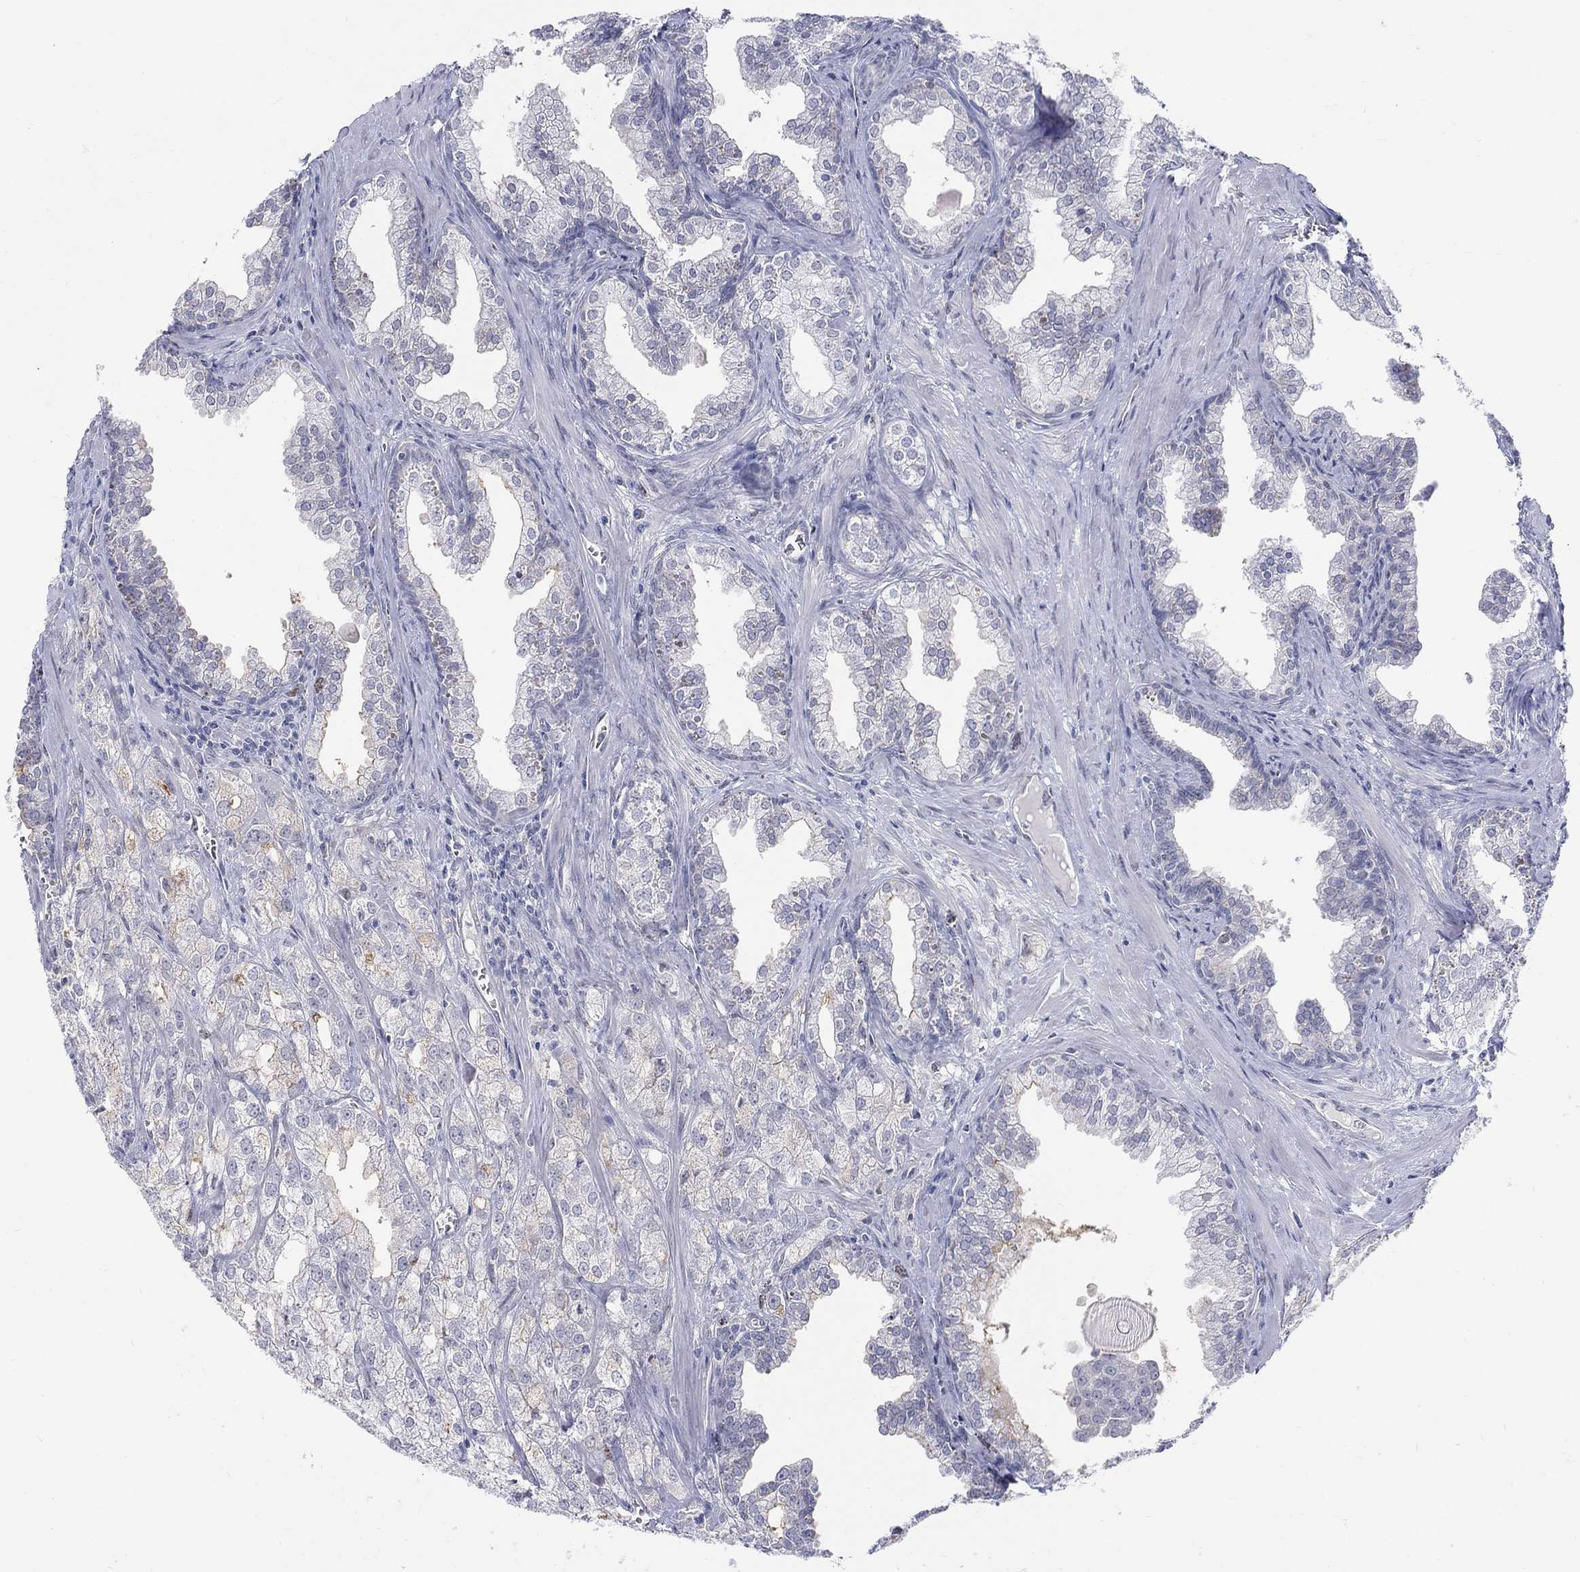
{"staining": {"intensity": "moderate", "quantity": "<25%", "location": "cytoplasmic/membranous"}, "tissue": "prostate cancer", "cell_type": "Tumor cells", "image_type": "cancer", "snomed": [{"axis": "morphology", "description": "Adenocarcinoma, NOS"}, {"axis": "topography", "description": "Prostate"}], "caption": "An image of human adenocarcinoma (prostate) stained for a protein exhibits moderate cytoplasmic/membranous brown staining in tumor cells.", "gene": "EGFLAM", "patient": {"sex": "male", "age": 70}}